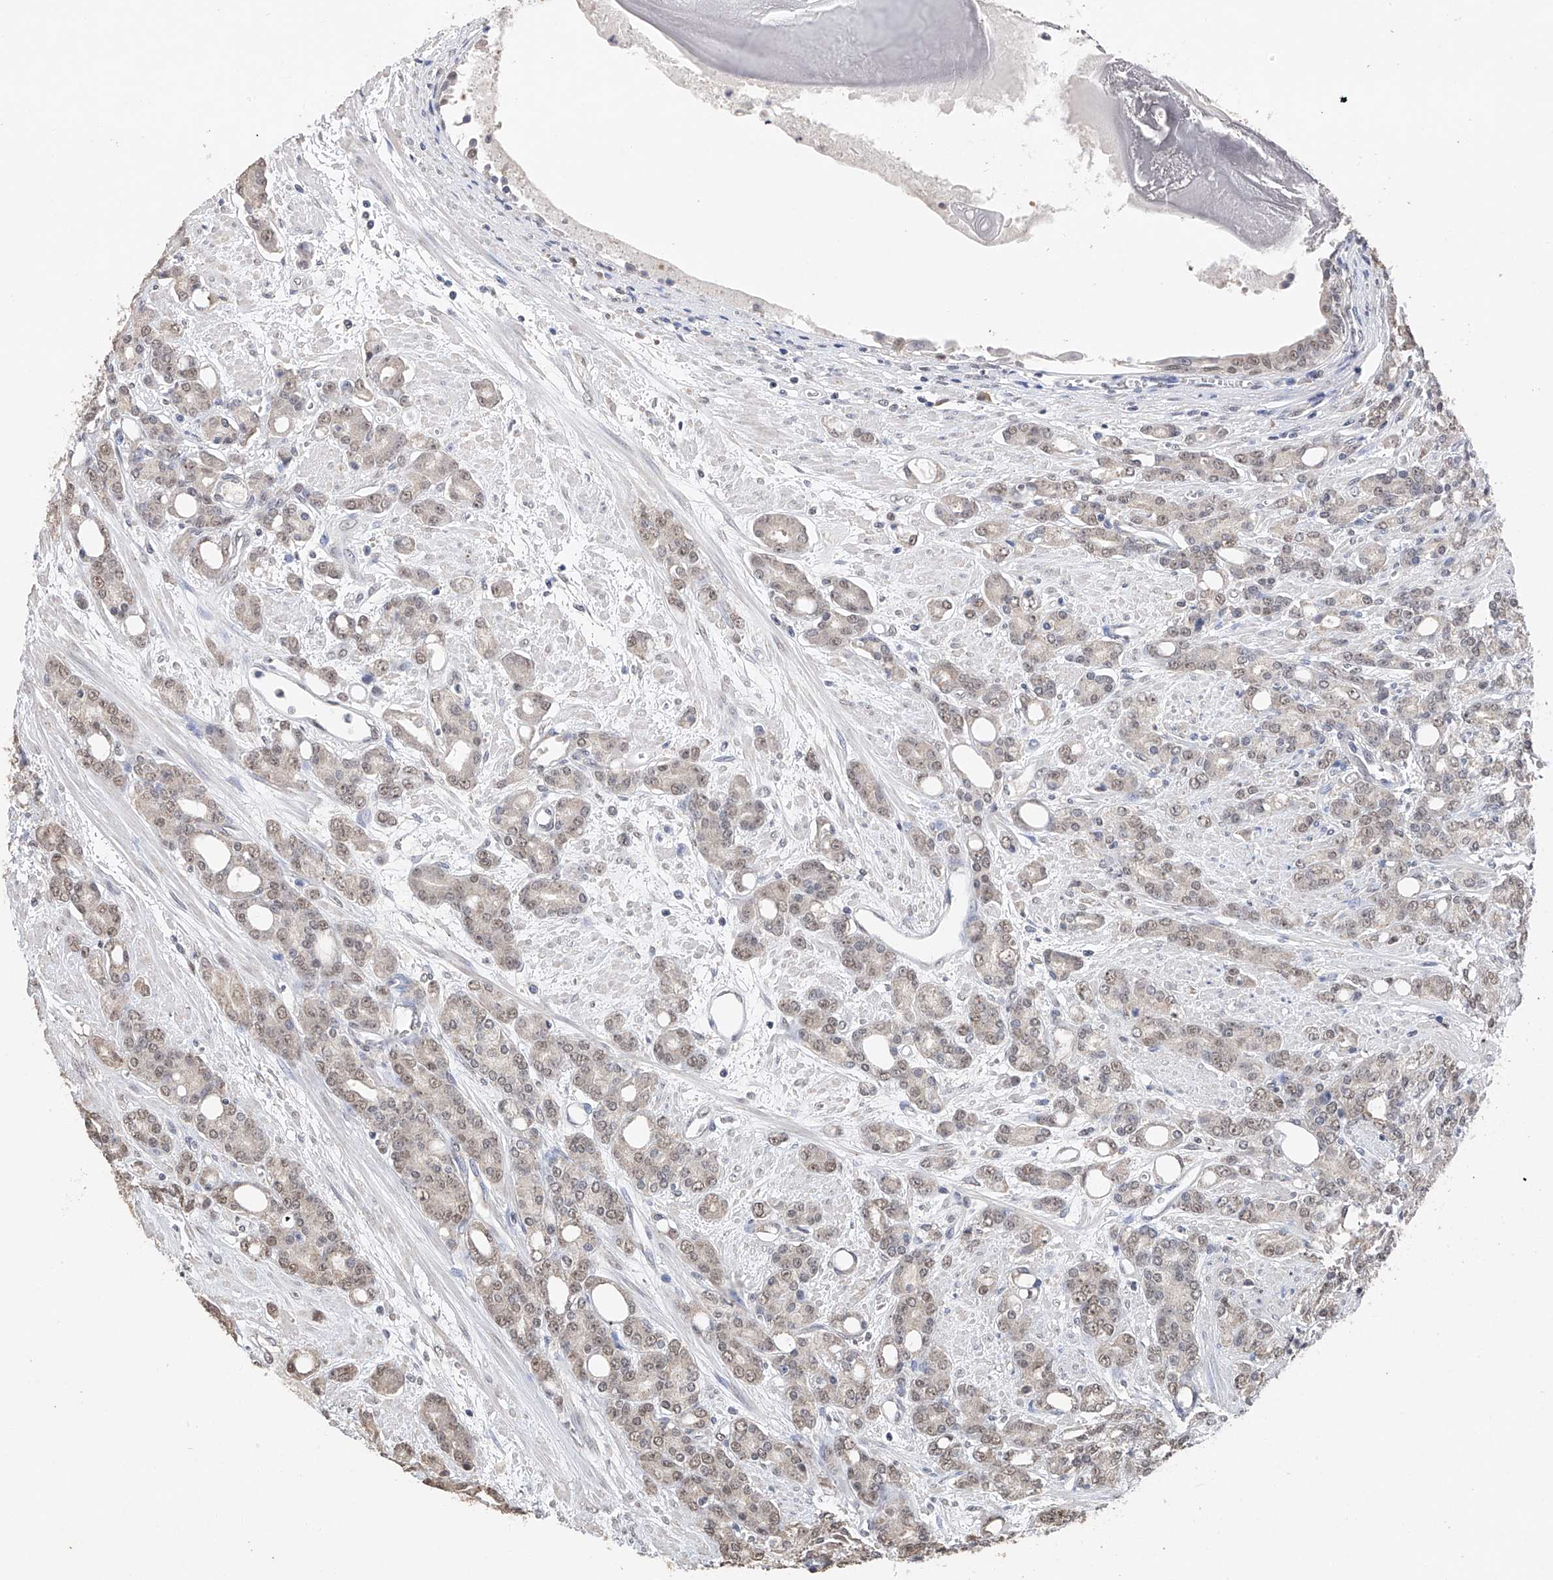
{"staining": {"intensity": "weak", "quantity": ">75%", "location": "nuclear"}, "tissue": "prostate cancer", "cell_type": "Tumor cells", "image_type": "cancer", "snomed": [{"axis": "morphology", "description": "Adenocarcinoma, High grade"}, {"axis": "topography", "description": "Prostate"}], "caption": "The photomicrograph shows immunohistochemical staining of high-grade adenocarcinoma (prostate). There is weak nuclear positivity is present in about >75% of tumor cells. (DAB (3,3'-diaminobenzidine) IHC, brown staining for protein, blue staining for nuclei).", "gene": "DMAP1", "patient": {"sex": "male", "age": 62}}